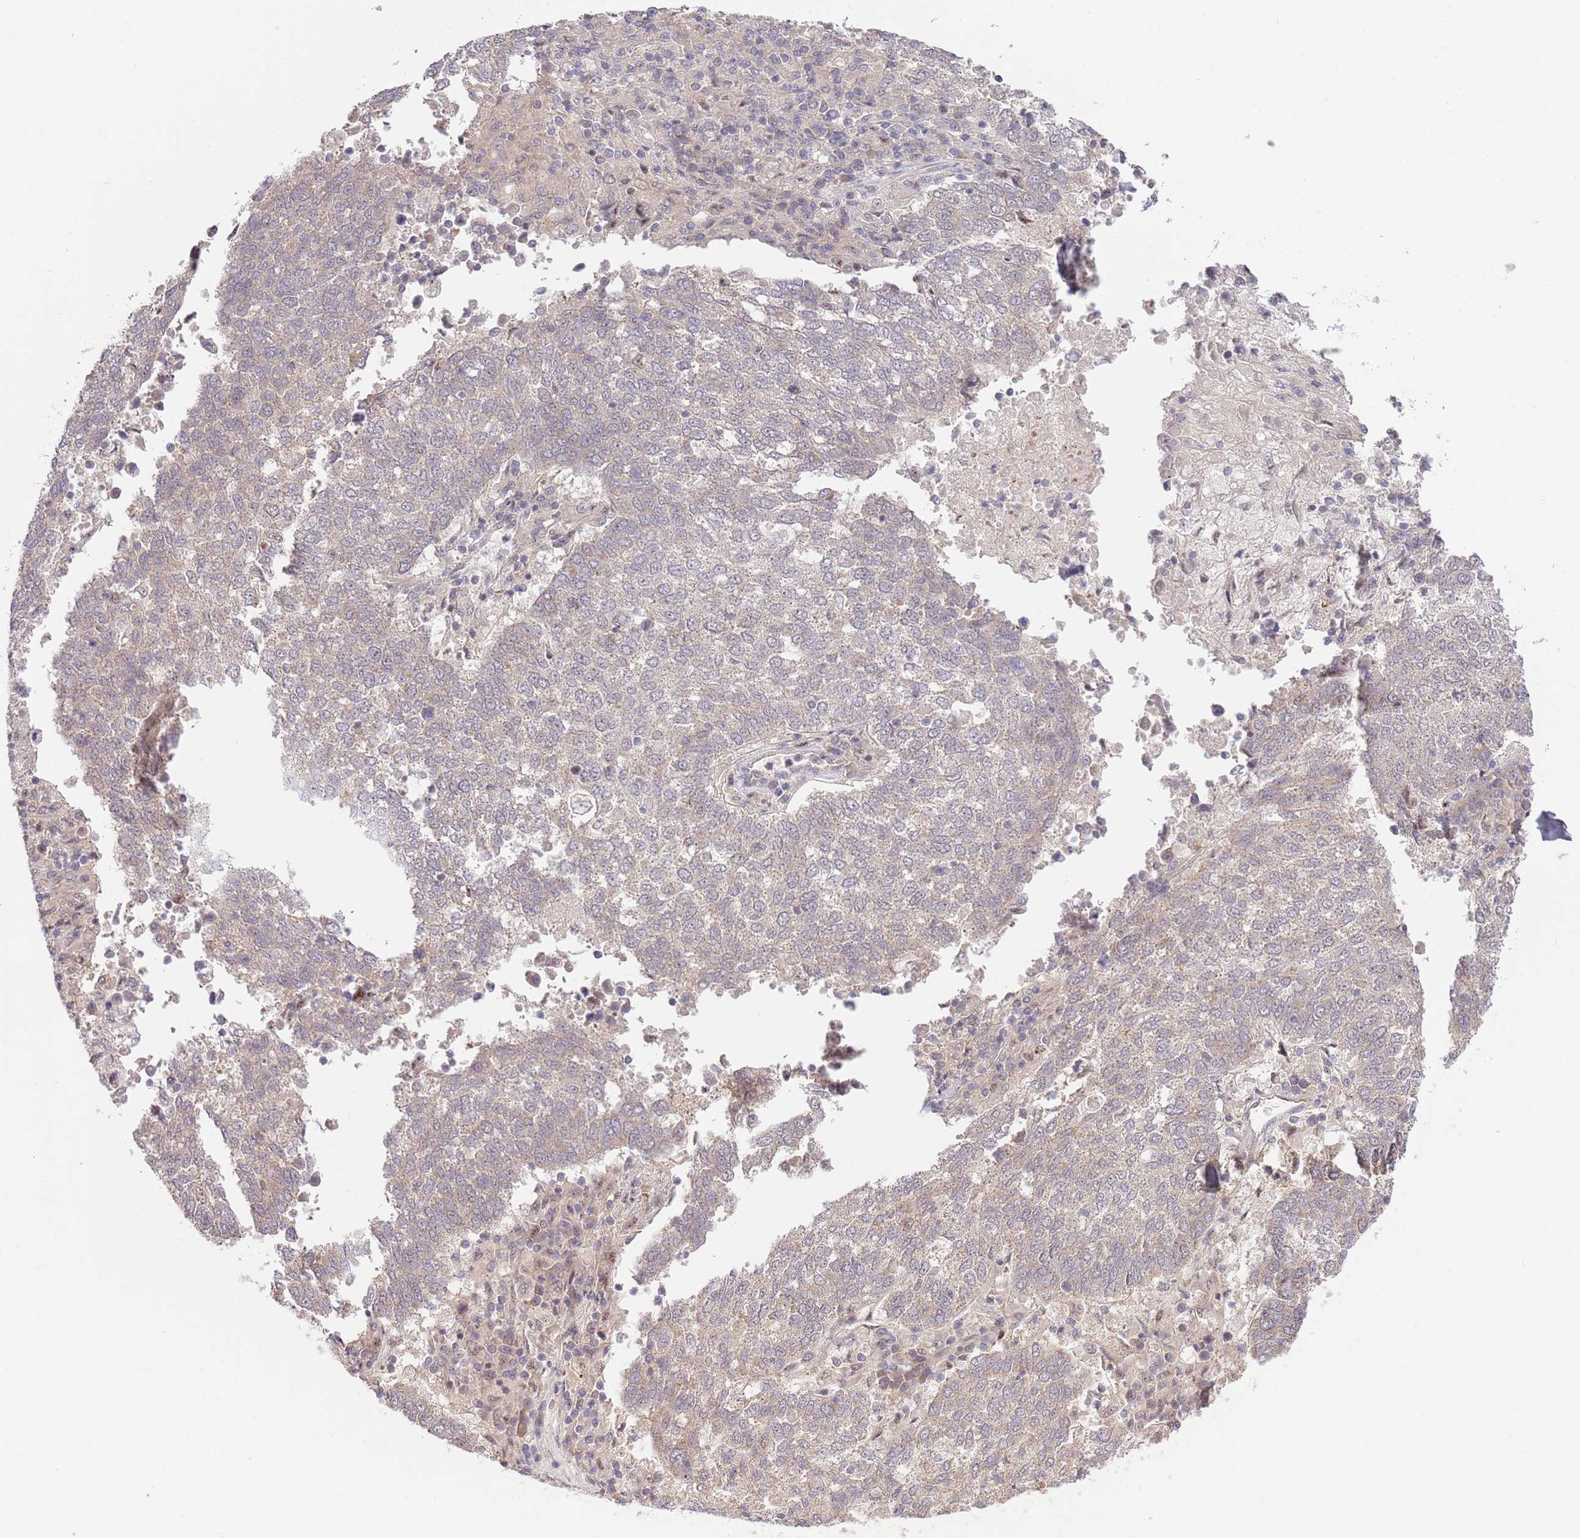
{"staining": {"intensity": "negative", "quantity": "none", "location": "none"}, "tissue": "lung cancer", "cell_type": "Tumor cells", "image_type": "cancer", "snomed": [{"axis": "morphology", "description": "Squamous cell carcinoma, NOS"}, {"axis": "topography", "description": "Lung"}], "caption": "IHC image of lung cancer stained for a protein (brown), which displays no positivity in tumor cells.", "gene": "PRR16", "patient": {"sex": "male", "age": 73}}